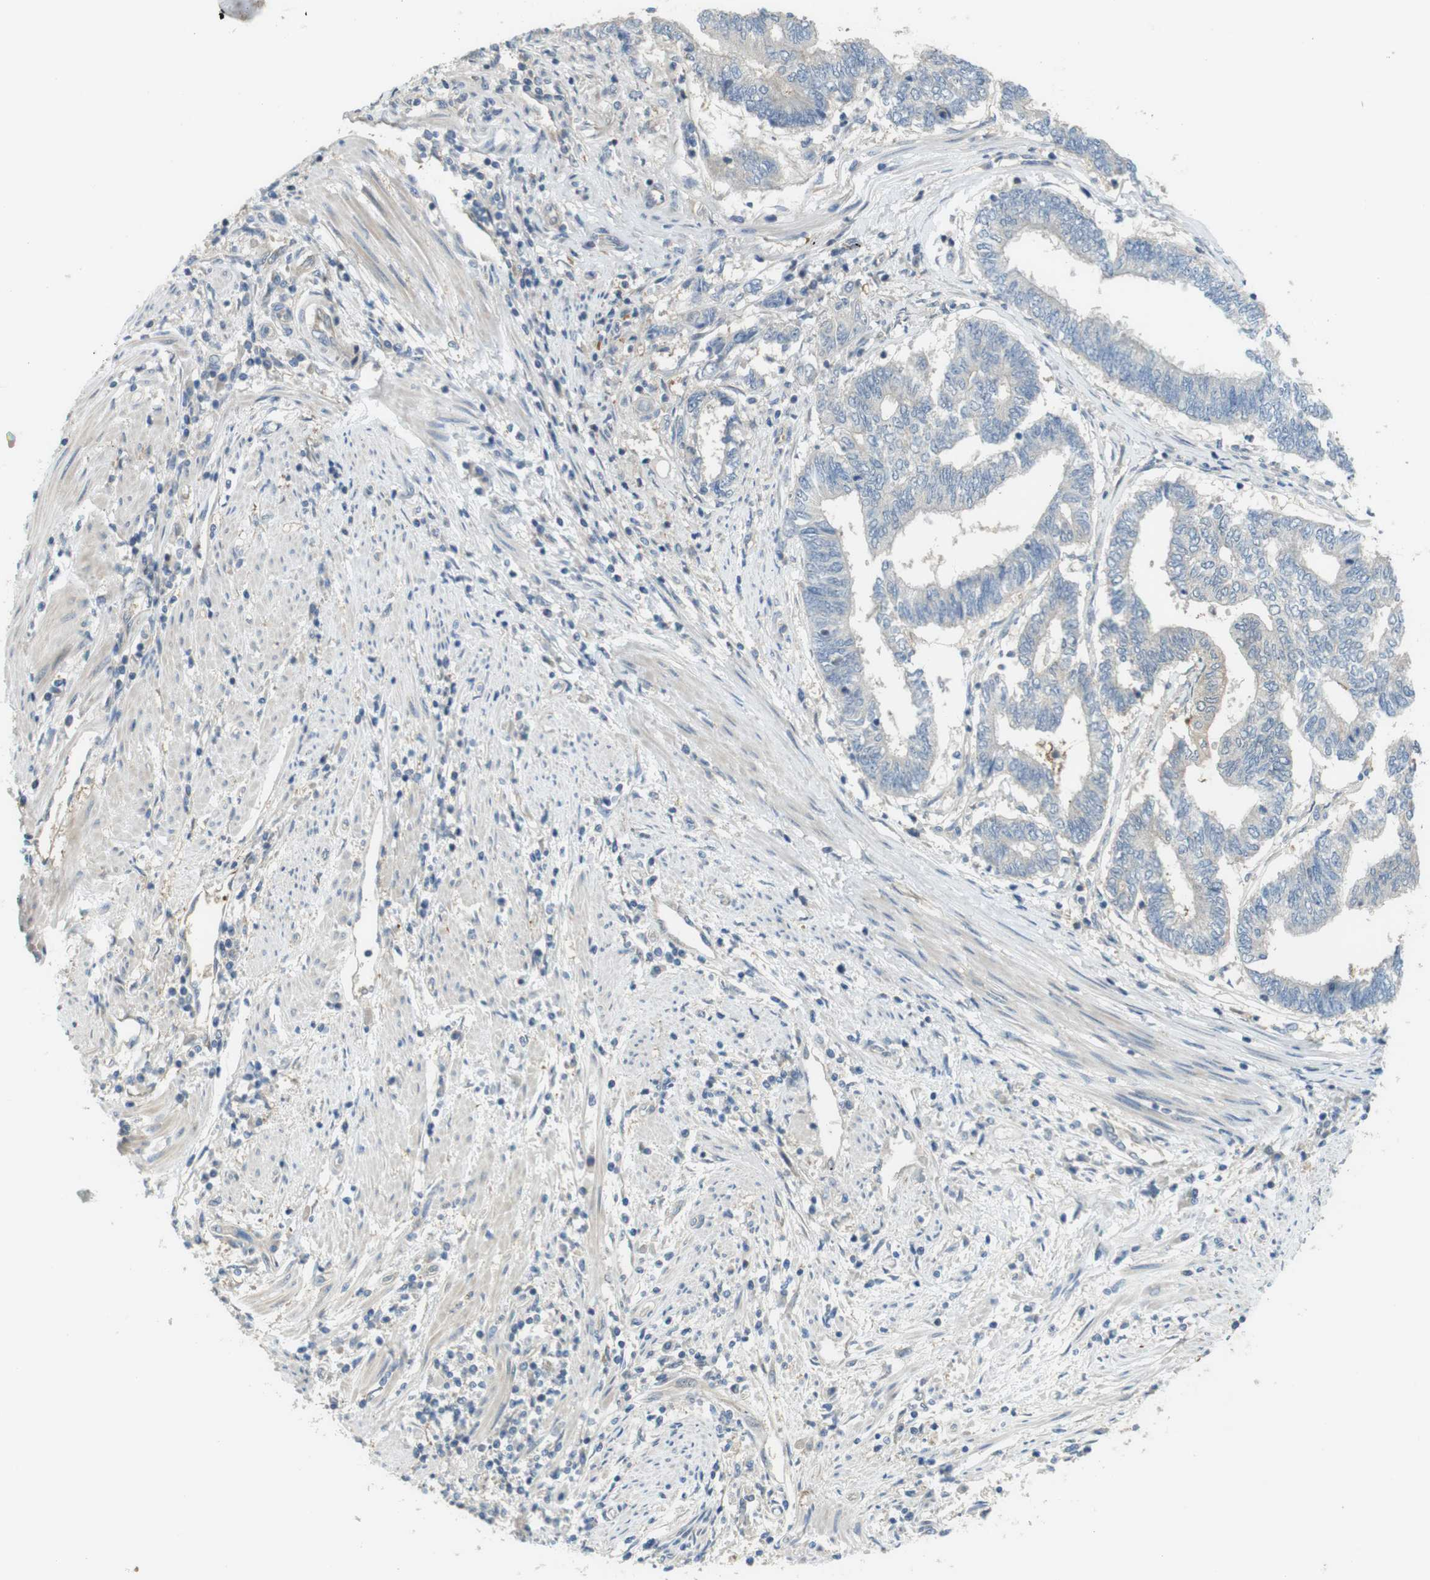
{"staining": {"intensity": "weak", "quantity": "<25%", "location": "cytoplasmic/membranous"}, "tissue": "endometrial cancer", "cell_type": "Tumor cells", "image_type": "cancer", "snomed": [{"axis": "morphology", "description": "Adenocarcinoma, NOS"}, {"axis": "topography", "description": "Uterus"}, {"axis": "topography", "description": "Endometrium"}], "caption": "A photomicrograph of human endometrial cancer is negative for staining in tumor cells.", "gene": "ABHD15", "patient": {"sex": "female", "age": 70}}